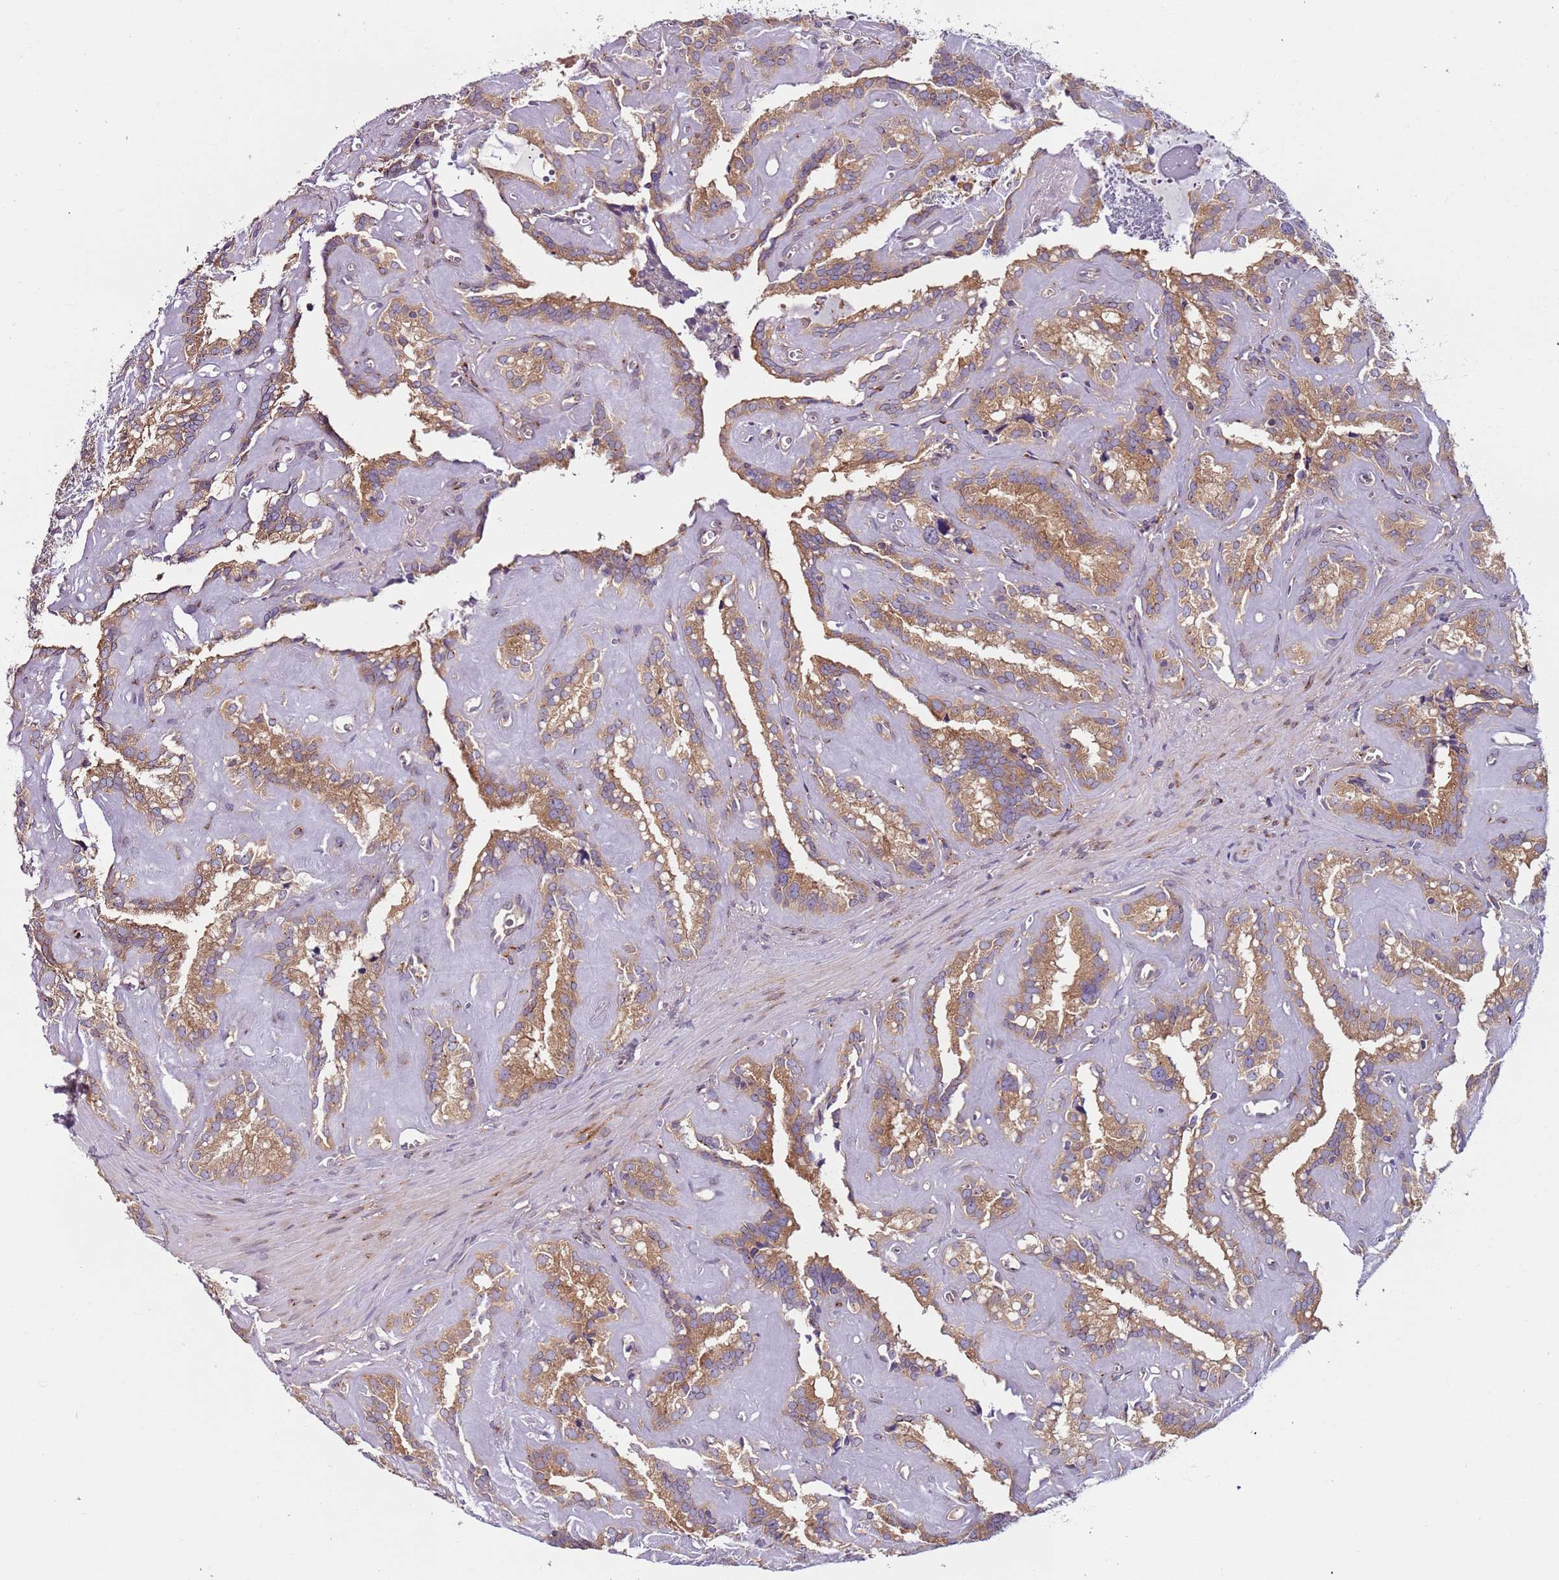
{"staining": {"intensity": "moderate", "quantity": ">75%", "location": "cytoplasmic/membranous"}, "tissue": "seminal vesicle", "cell_type": "Glandular cells", "image_type": "normal", "snomed": [{"axis": "morphology", "description": "Normal tissue, NOS"}, {"axis": "topography", "description": "Prostate"}, {"axis": "topography", "description": "Seminal veicle"}], "caption": "An image of human seminal vesicle stained for a protein displays moderate cytoplasmic/membranous brown staining in glandular cells. (IHC, brightfield microscopy, high magnification).", "gene": "AKTIP", "patient": {"sex": "male", "age": 59}}